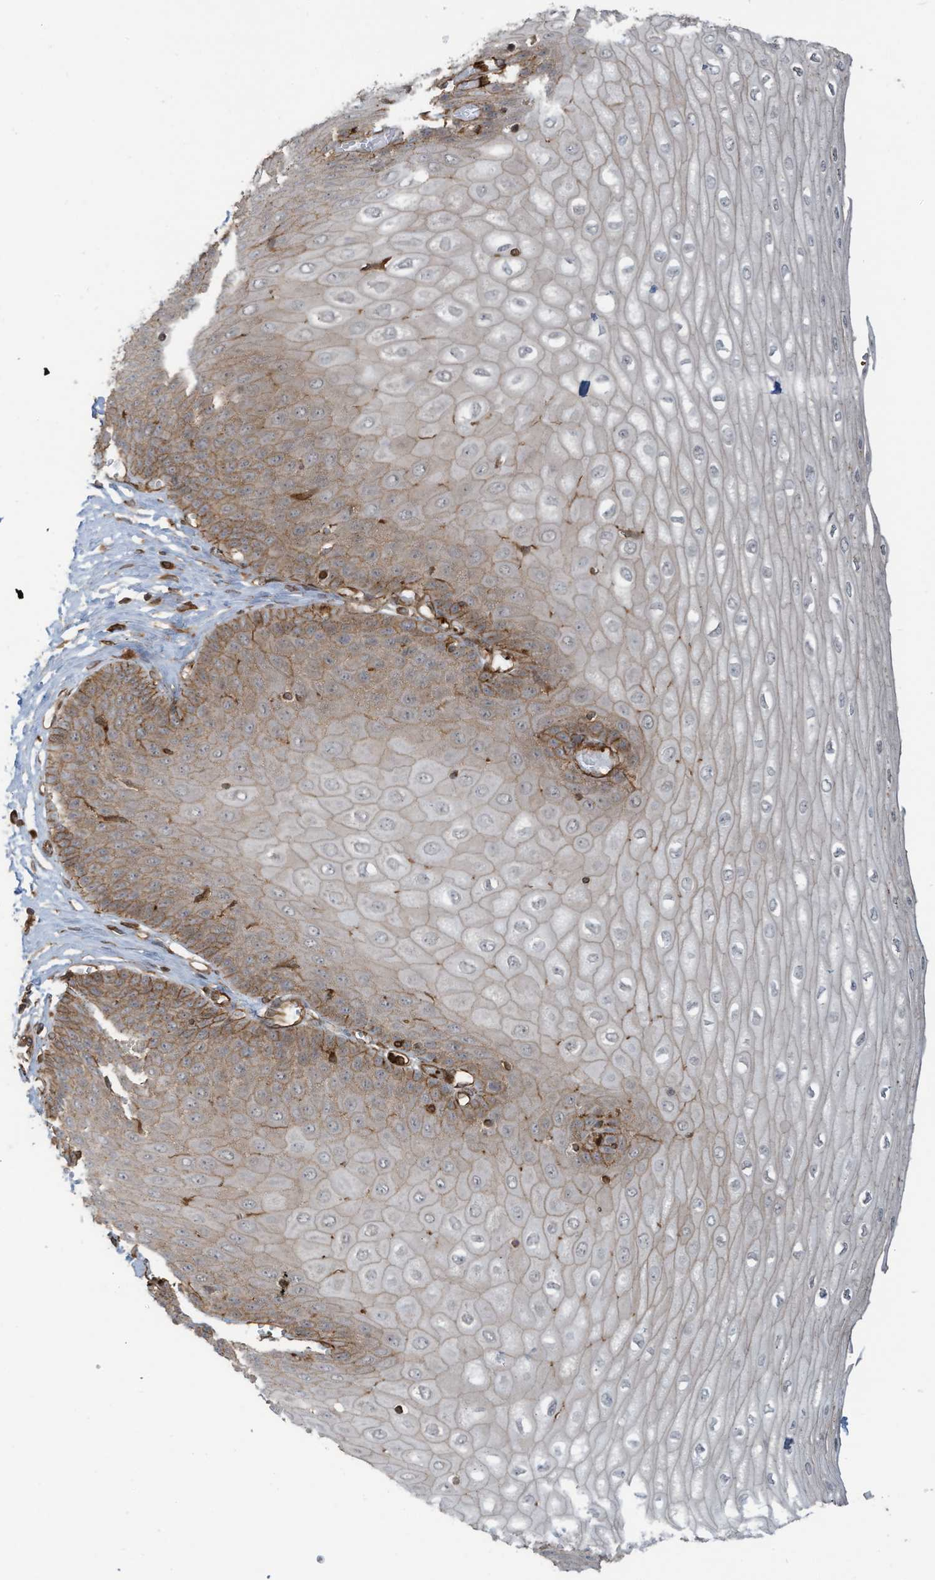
{"staining": {"intensity": "moderate", "quantity": "25%-75%", "location": "cytoplasmic/membranous"}, "tissue": "esophagus", "cell_type": "Squamous epithelial cells", "image_type": "normal", "snomed": [{"axis": "morphology", "description": "Normal tissue, NOS"}, {"axis": "topography", "description": "Esophagus"}], "caption": "Immunohistochemistry (IHC) histopathology image of normal esophagus: esophagus stained using IHC reveals medium levels of moderate protein expression localized specifically in the cytoplasmic/membranous of squamous epithelial cells, appearing as a cytoplasmic/membranous brown color.", "gene": "SLC9A2", "patient": {"sex": "male", "age": 60}}